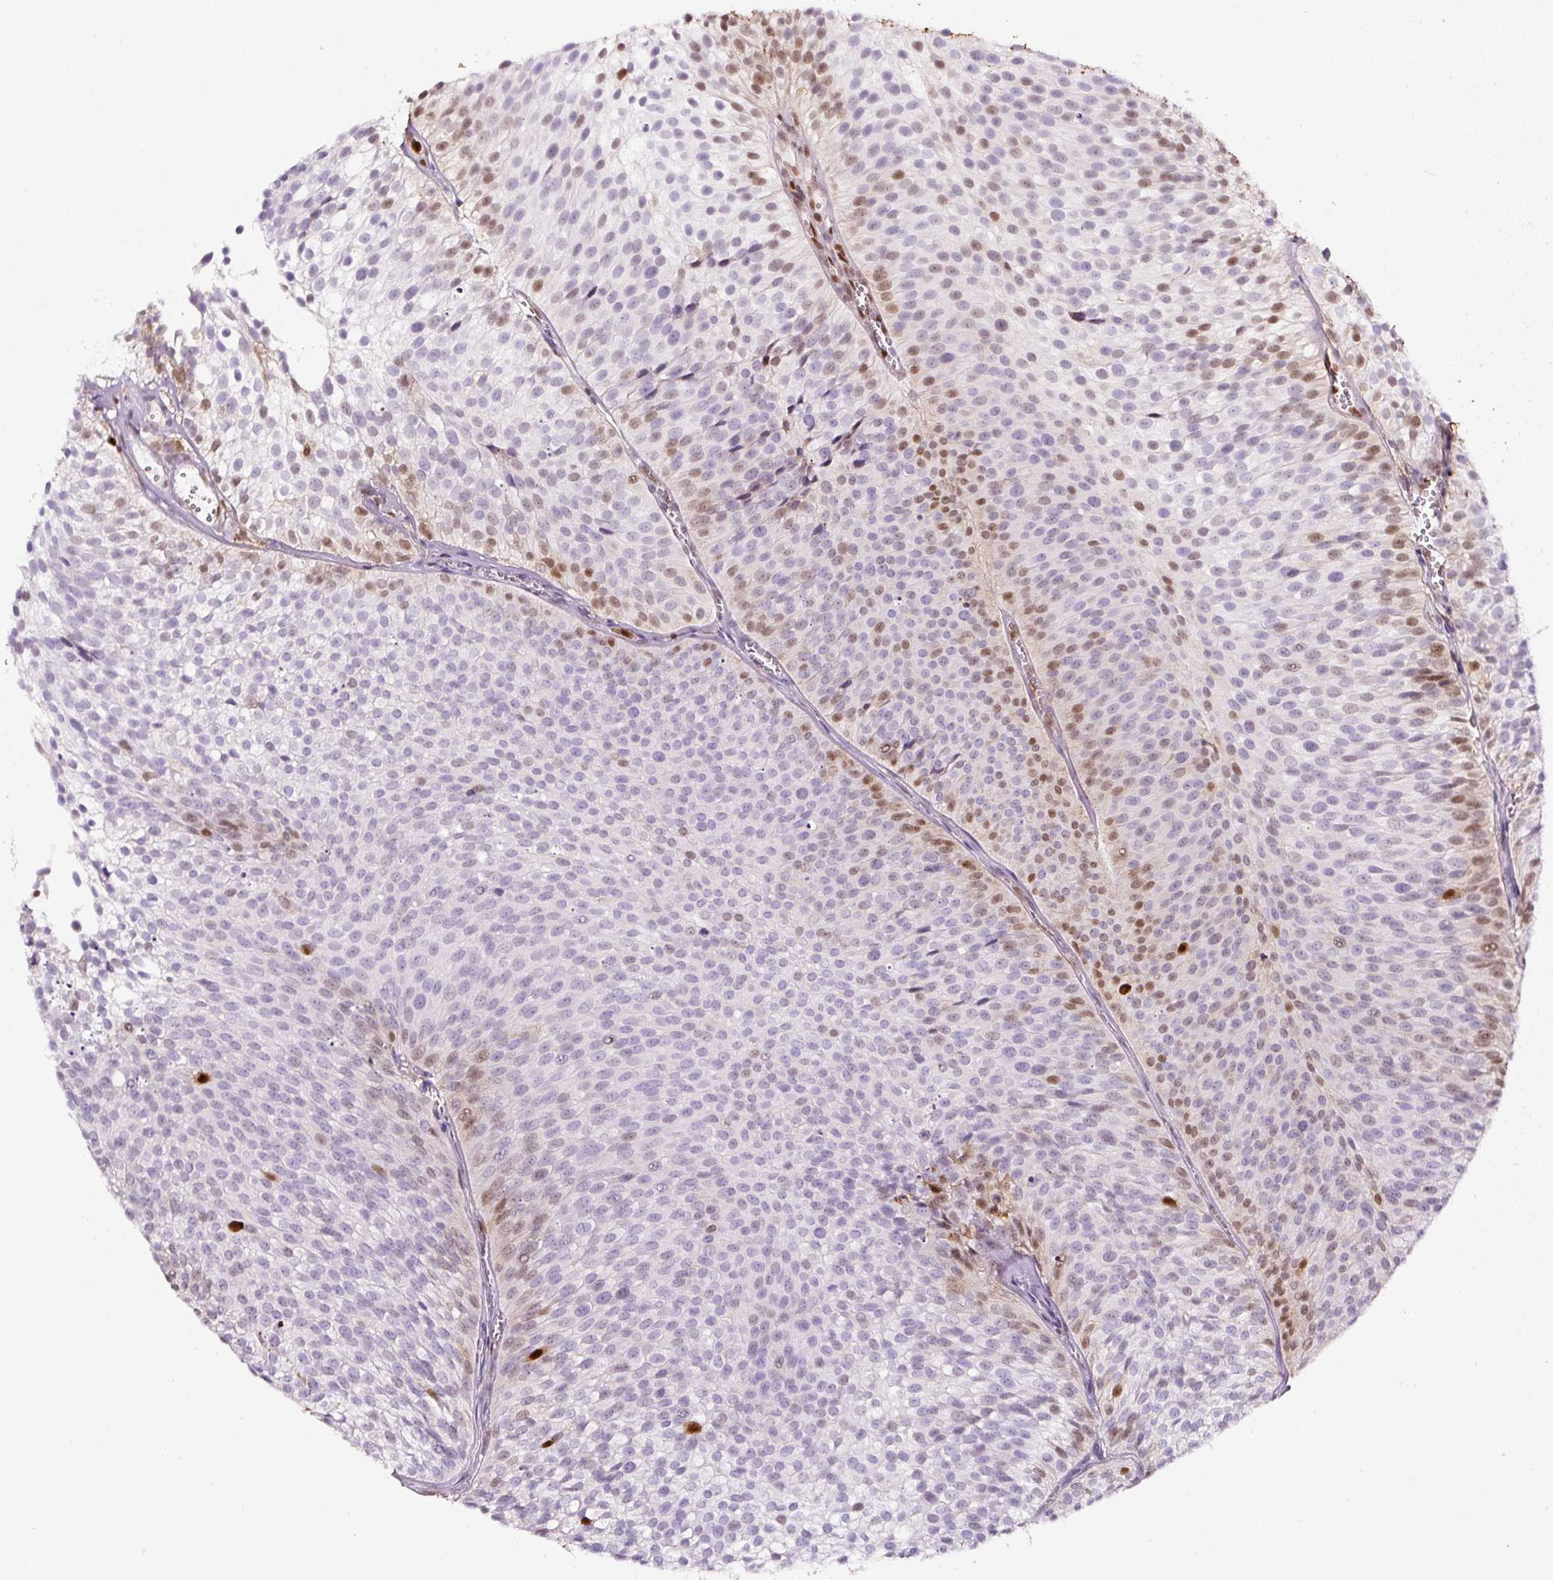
{"staining": {"intensity": "moderate", "quantity": "<25%", "location": "nuclear"}, "tissue": "urothelial cancer", "cell_type": "Tumor cells", "image_type": "cancer", "snomed": [{"axis": "morphology", "description": "Urothelial carcinoma, Low grade"}, {"axis": "topography", "description": "Urinary bladder"}], "caption": "The immunohistochemical stain labels moderate nuclear expression in tumor cells of low-grade urothelial carcinoma tissue.", "gene": "ANXA1", "patient": {"sex": "male", "age": 91}}